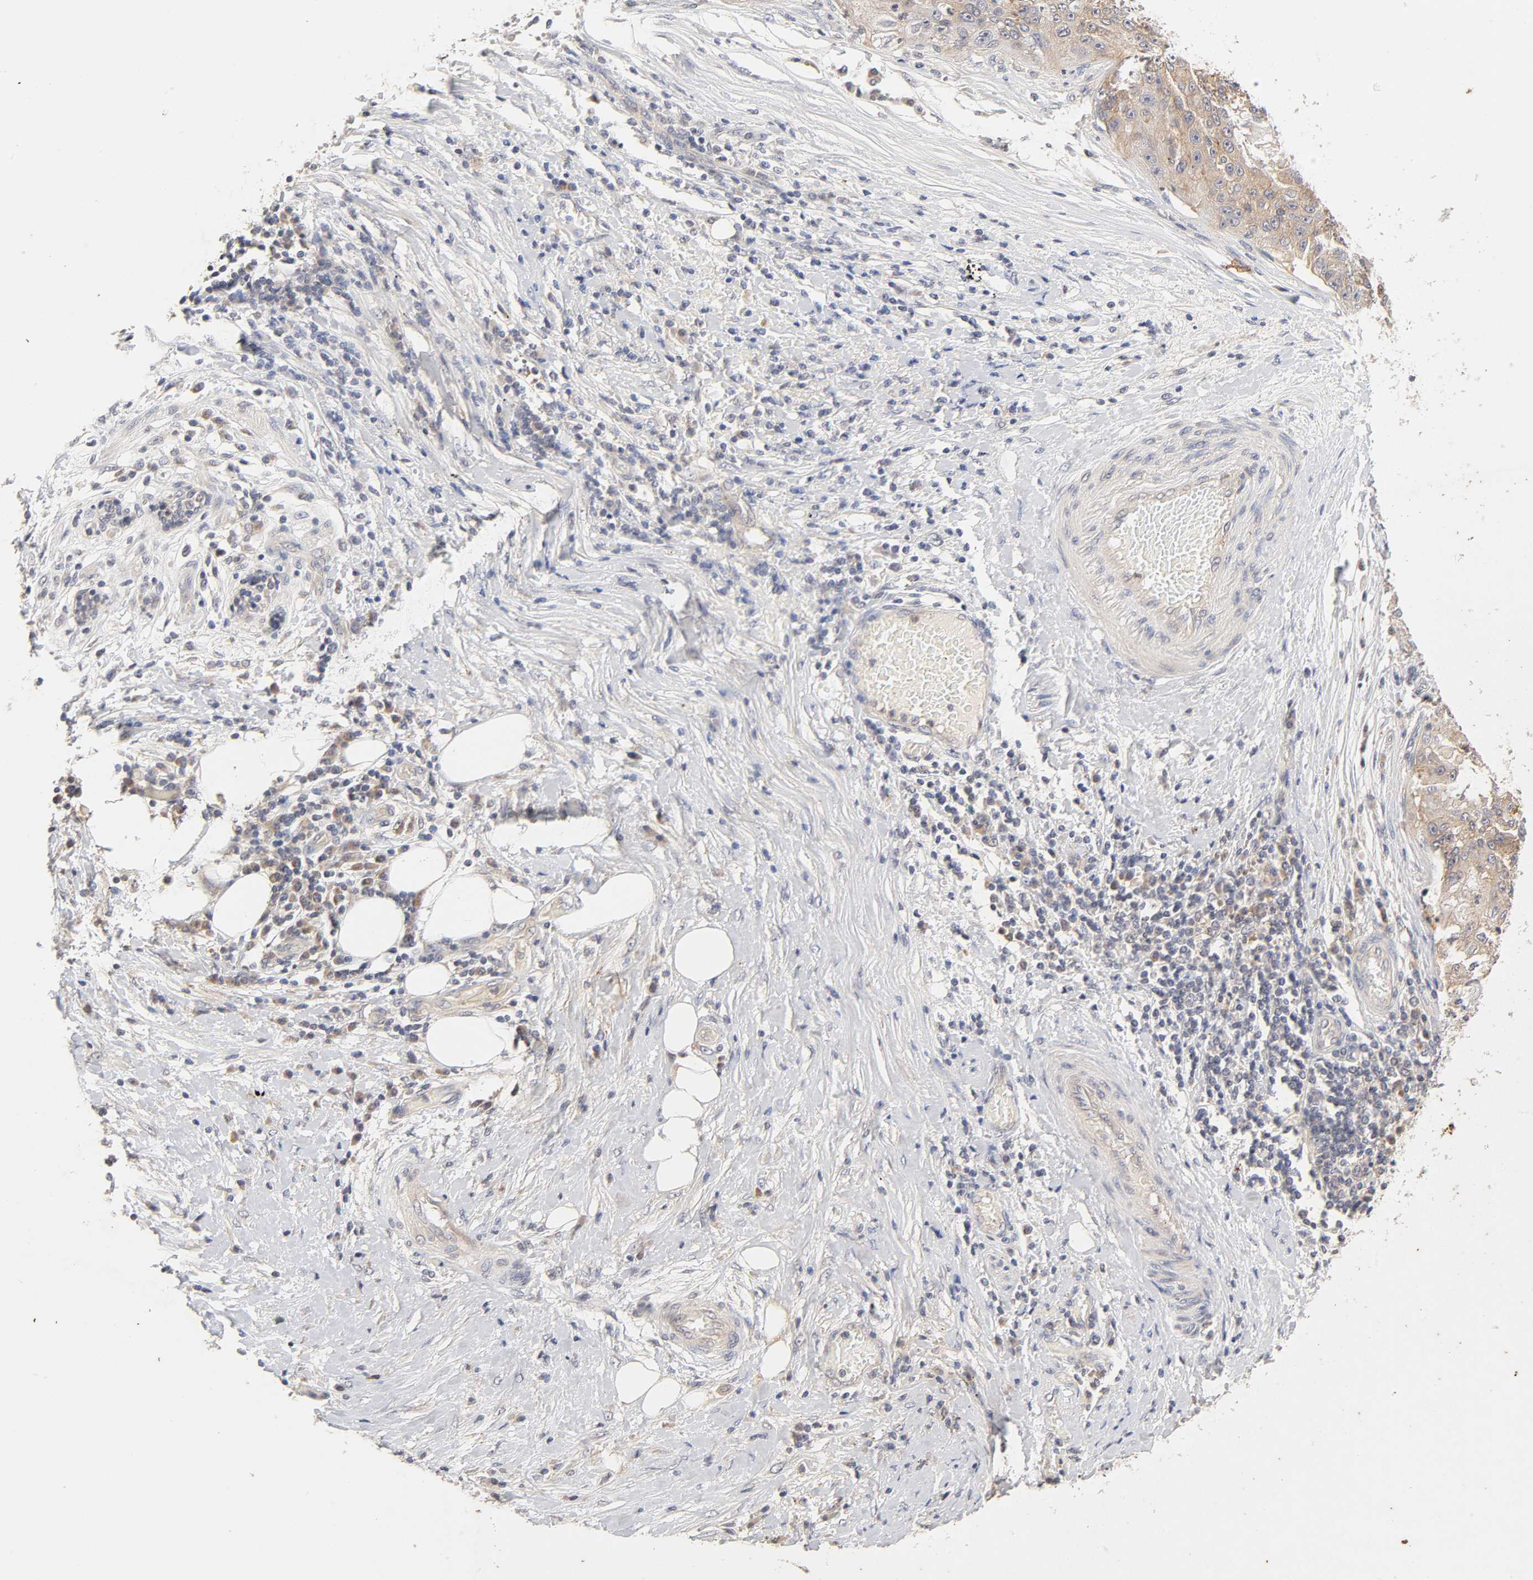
{"staining": {"intensity": "weak", "quantity": ">75%", "location": "cytoplasmic/membranous"}, "tissue": "lung cancer", "cell_type": "Tumor cells", "image_type": "cancer", "snomed": [{"axis": "morphology", "description": "Inflammation, NOS"}, {"axis": "morphology", "description": "Squamous cell carcinoma, NOS"}, {"axis": "topography", "description": "Lymph node"}, {"axis": "topography", "description": "Soft tissue"}, {"axis": "topography", "description": "Lung"}], "caption": "Tumor cells show low levels of weak cytoplasmic/membranous staining in approximately >75% of cells in lung squamous cell carcinoma.", "gene": "CXADR", "patient": {"sex": "male", "age": 66}}